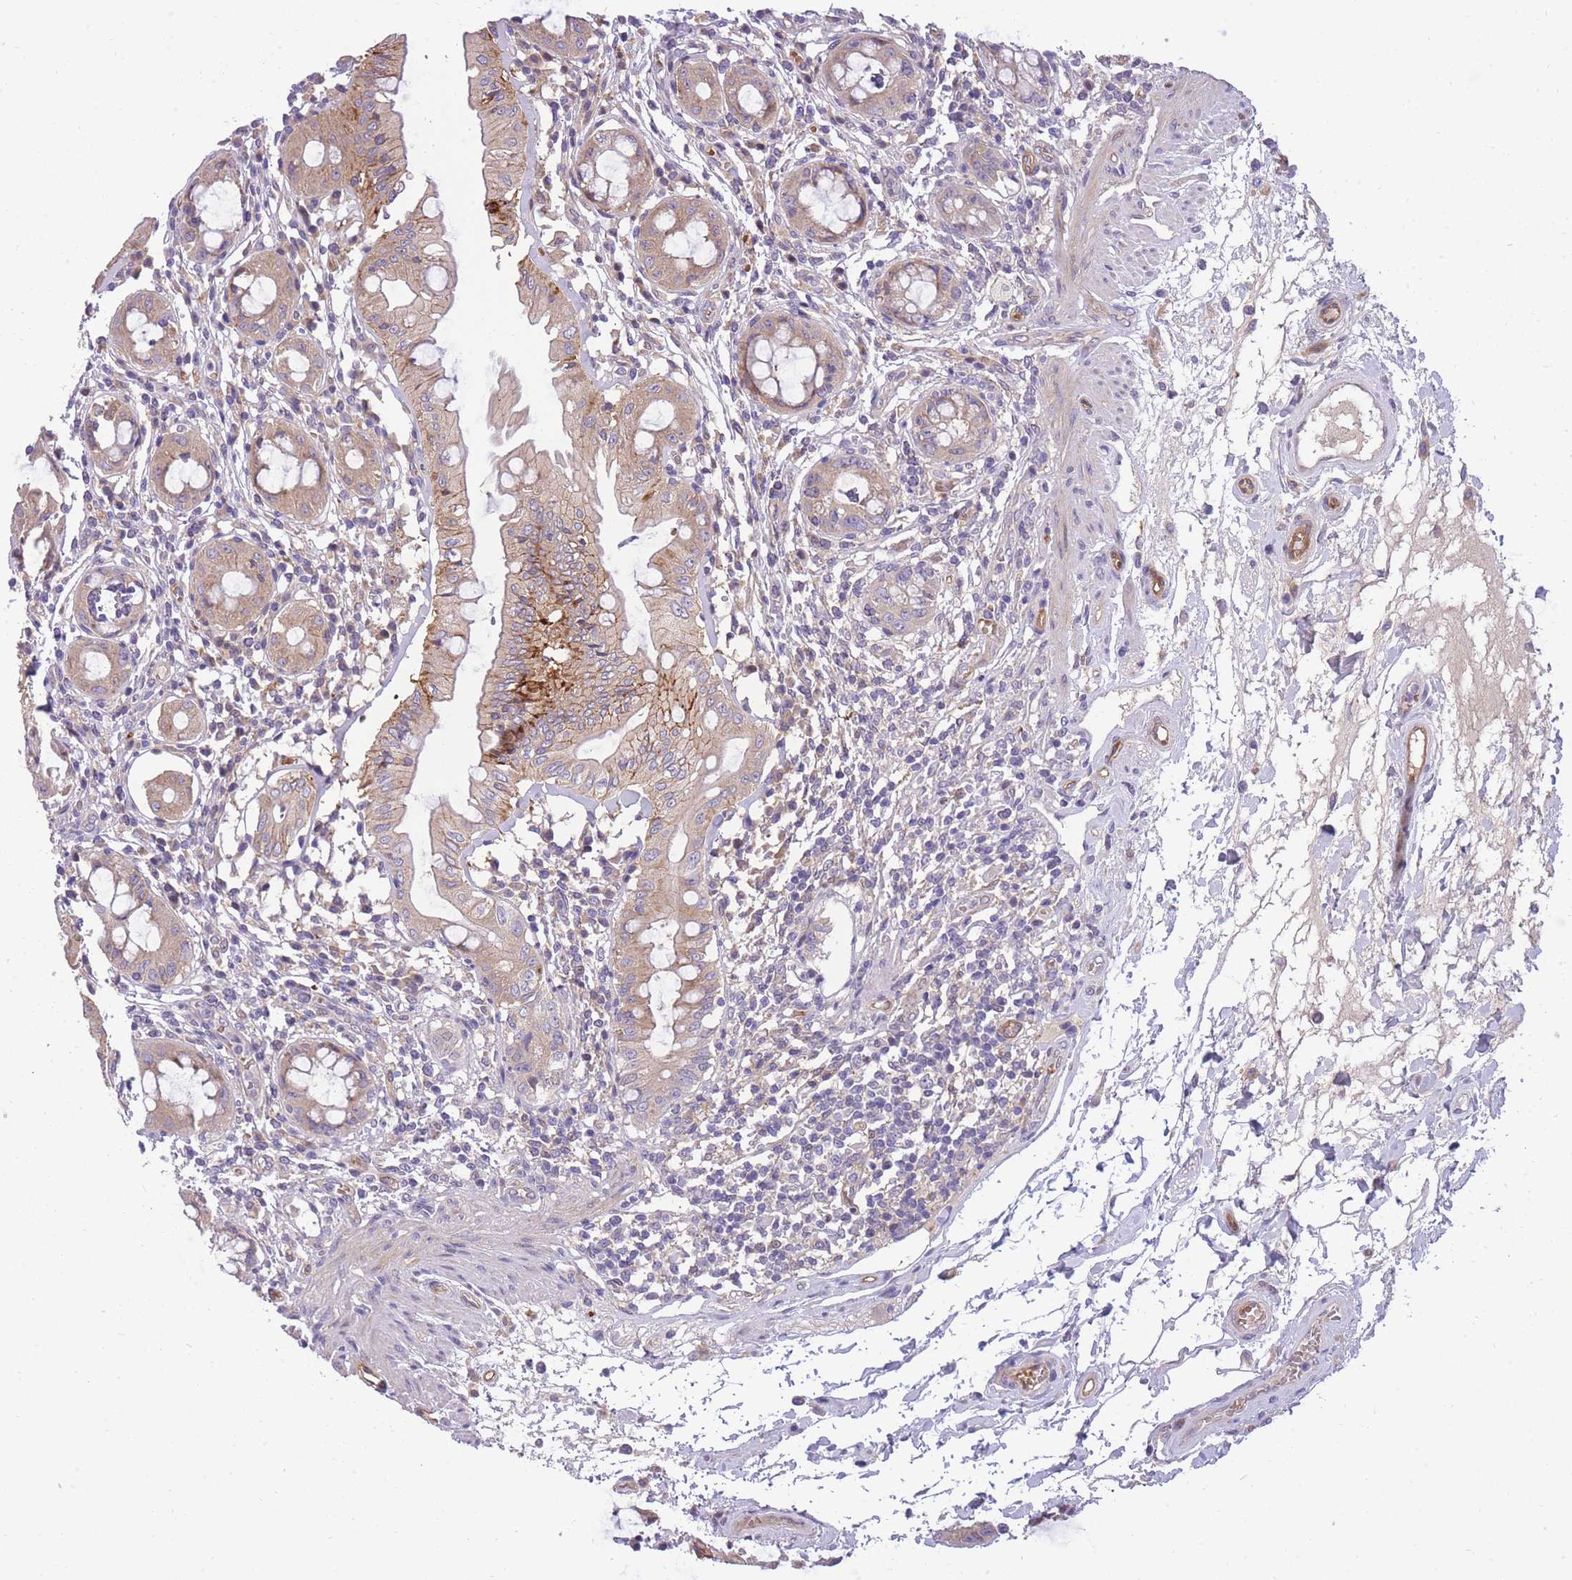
{"staining": {"intensity": "moderate", "quantity": "25%-75%", "location": "cytoplasmic/membranous,nuclear"}, "tissue": "rectum", "cell_type": "Glandular cells", "image_type": "normal", "snomed": [{"axis": "morphology", "description": "Normal tissue, NOS"}, {"axis": "topography", "description": "Rectum"}], "caption": "Human rectum stained with a brown dye demonstrates moderate cytoplasmic/membranous,nuclear positive positivity in about 25%-75% of glandular cells.", "gene": "CRYGN", "patient": {"sex": "female", "age": 57}}